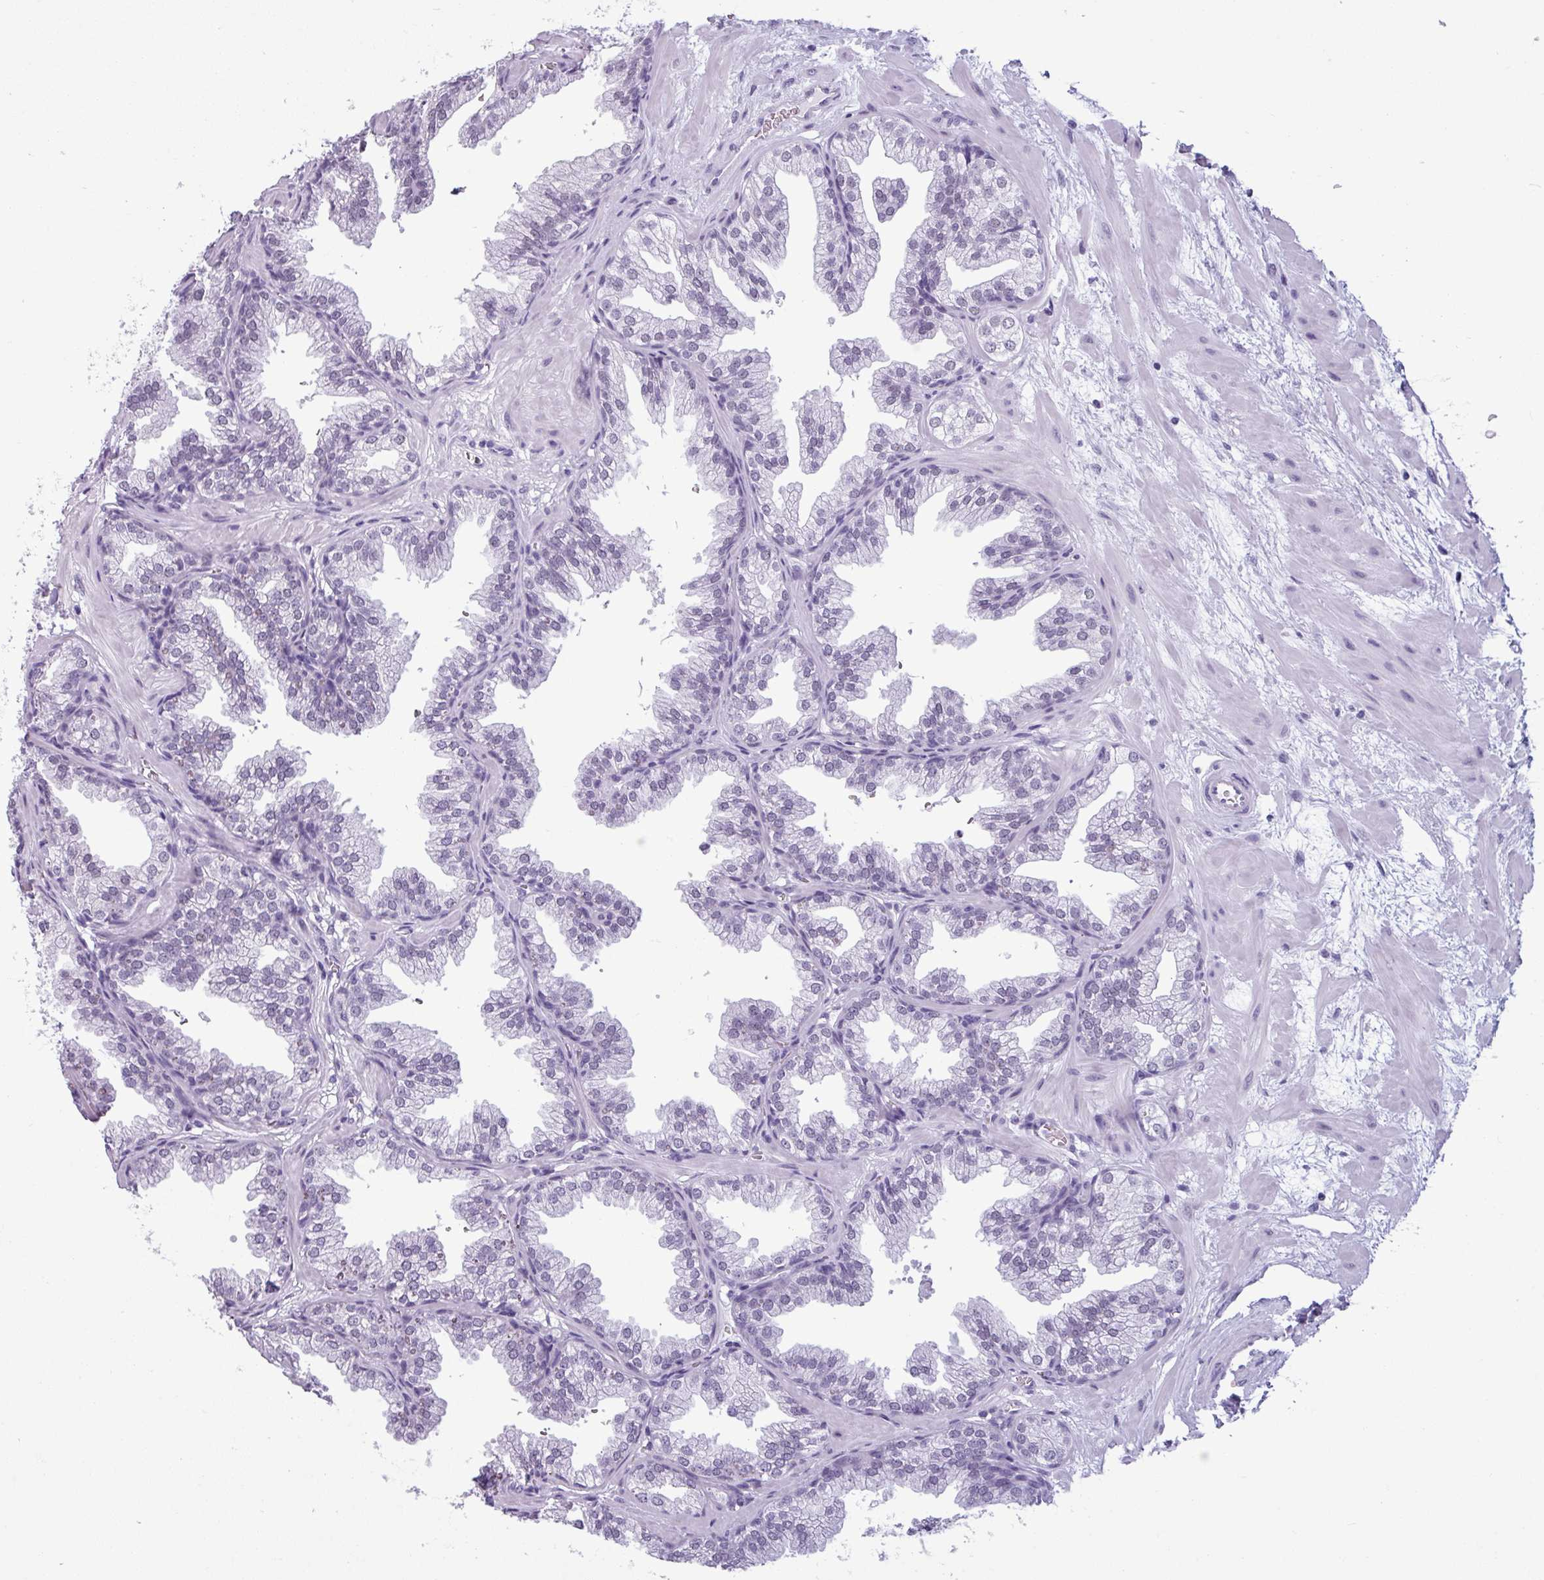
{"staining": {"intensity": "negative", "quantity": "none", "location": "none"}, "tissue": "prostate", "cell_type": "Glandular cells", "image_type": "normal", "snomed": [{"axis": "morphology", "description": "Normal tissue, NOS"}, {"axis": "topography", "description": "Prostate"}], "caption": "Histopathology image shows no significant protein expression in glandular cells of normal prostate. (Immunohistochemistry (ihc), brightfield microscopy, high magnification).", "gene": "SRGAP1", "patient": {"sex": "male", "age": 37}}